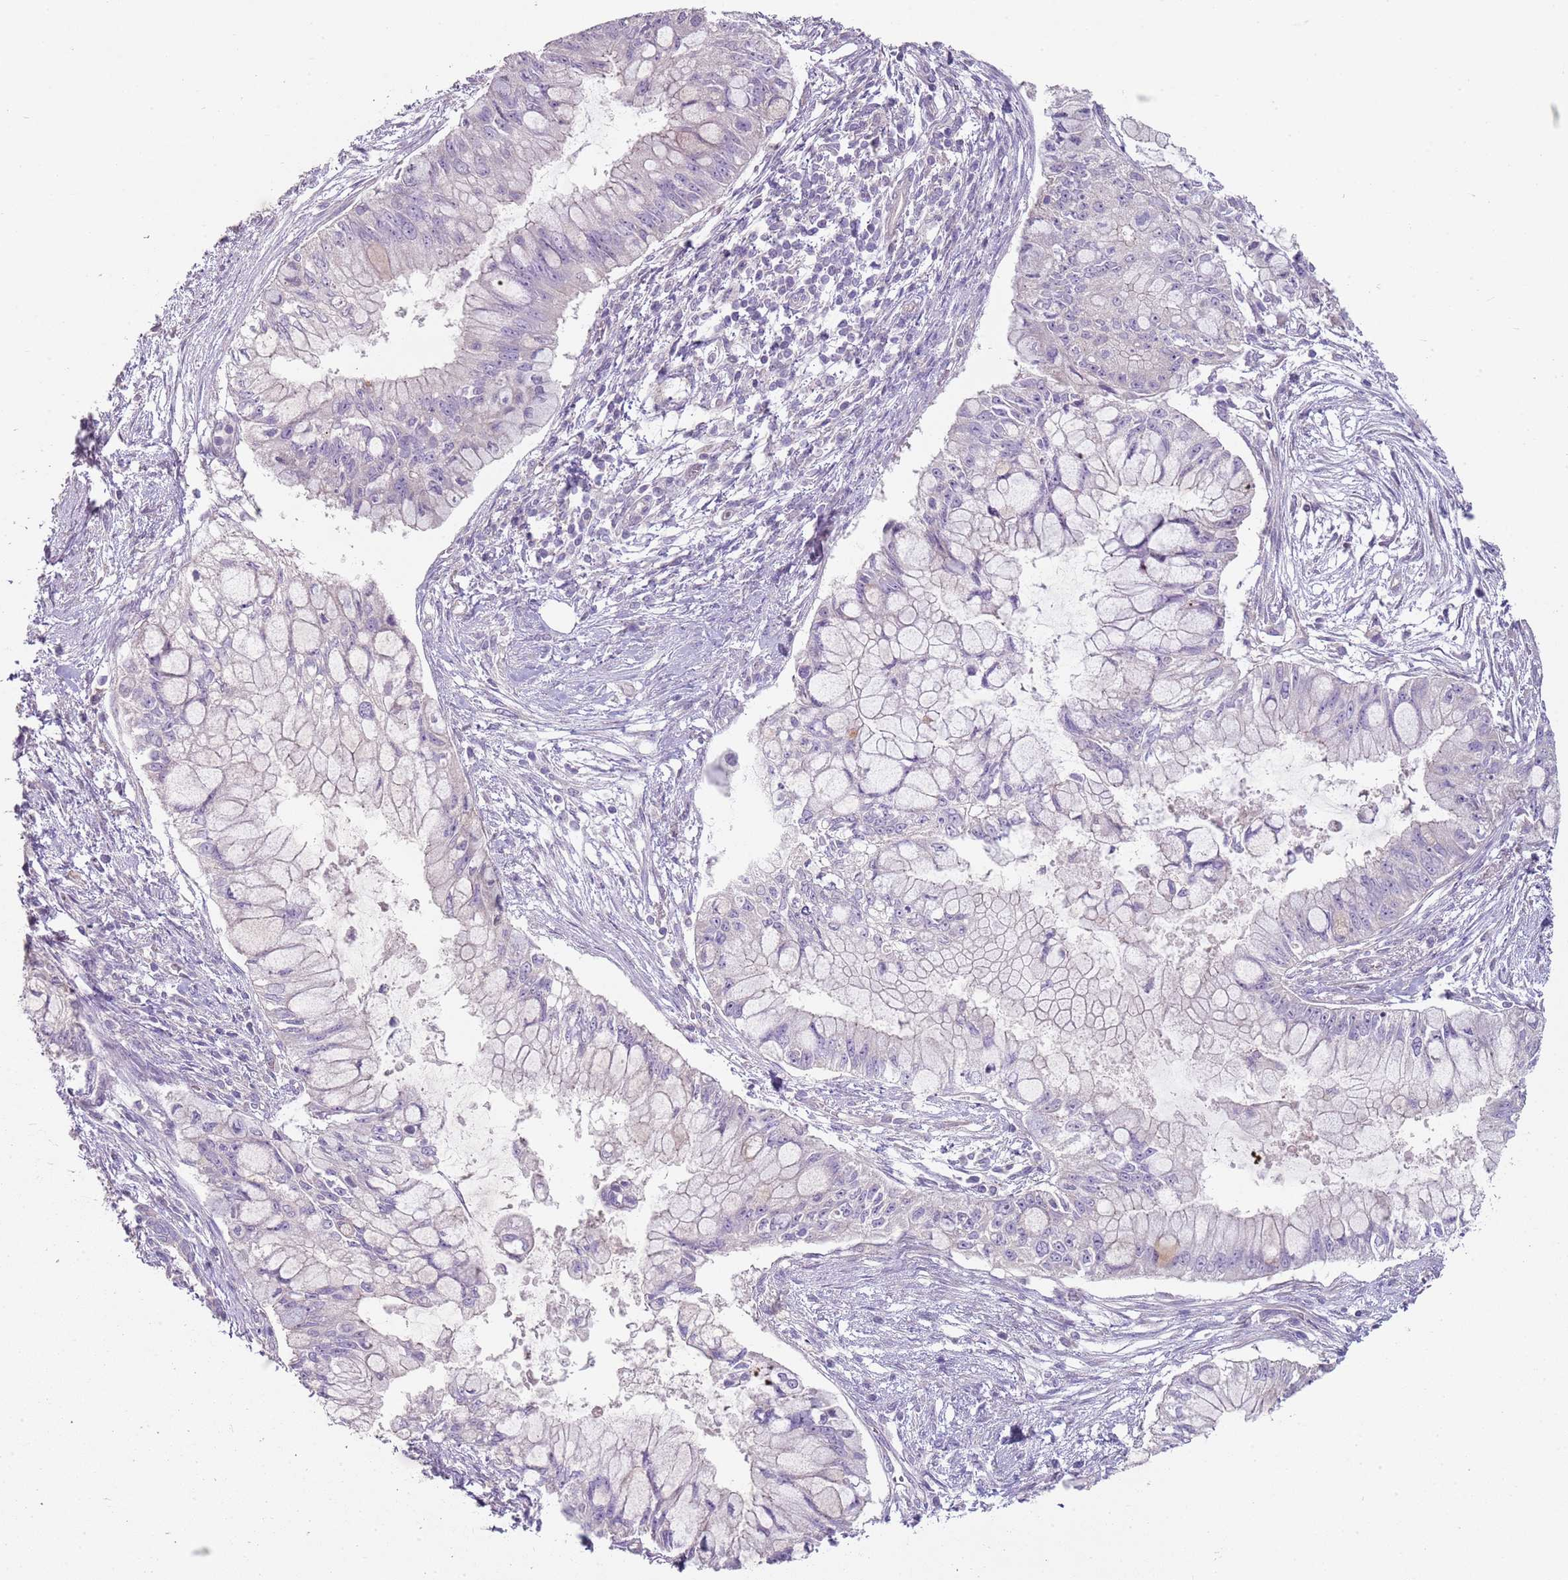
{"staining": {"intensity": "negative", "quantity": "none", "location": "none"}, "tissue": "pancreatic cancer", "cell_type": "Tumor cells", "image_type": "cancer", "snomed": [{"axis": "morphology", "description": "Adenocarcinoma, NOS"}, {"axis": "topography", "description": "Pancreas"}], "caption": "This is an IHC micrograph of human pancreatic cancer. There is no positivity in tumor cells.", "gene": "ZNF583", "patient": {"sex": "male", "age": 48}}